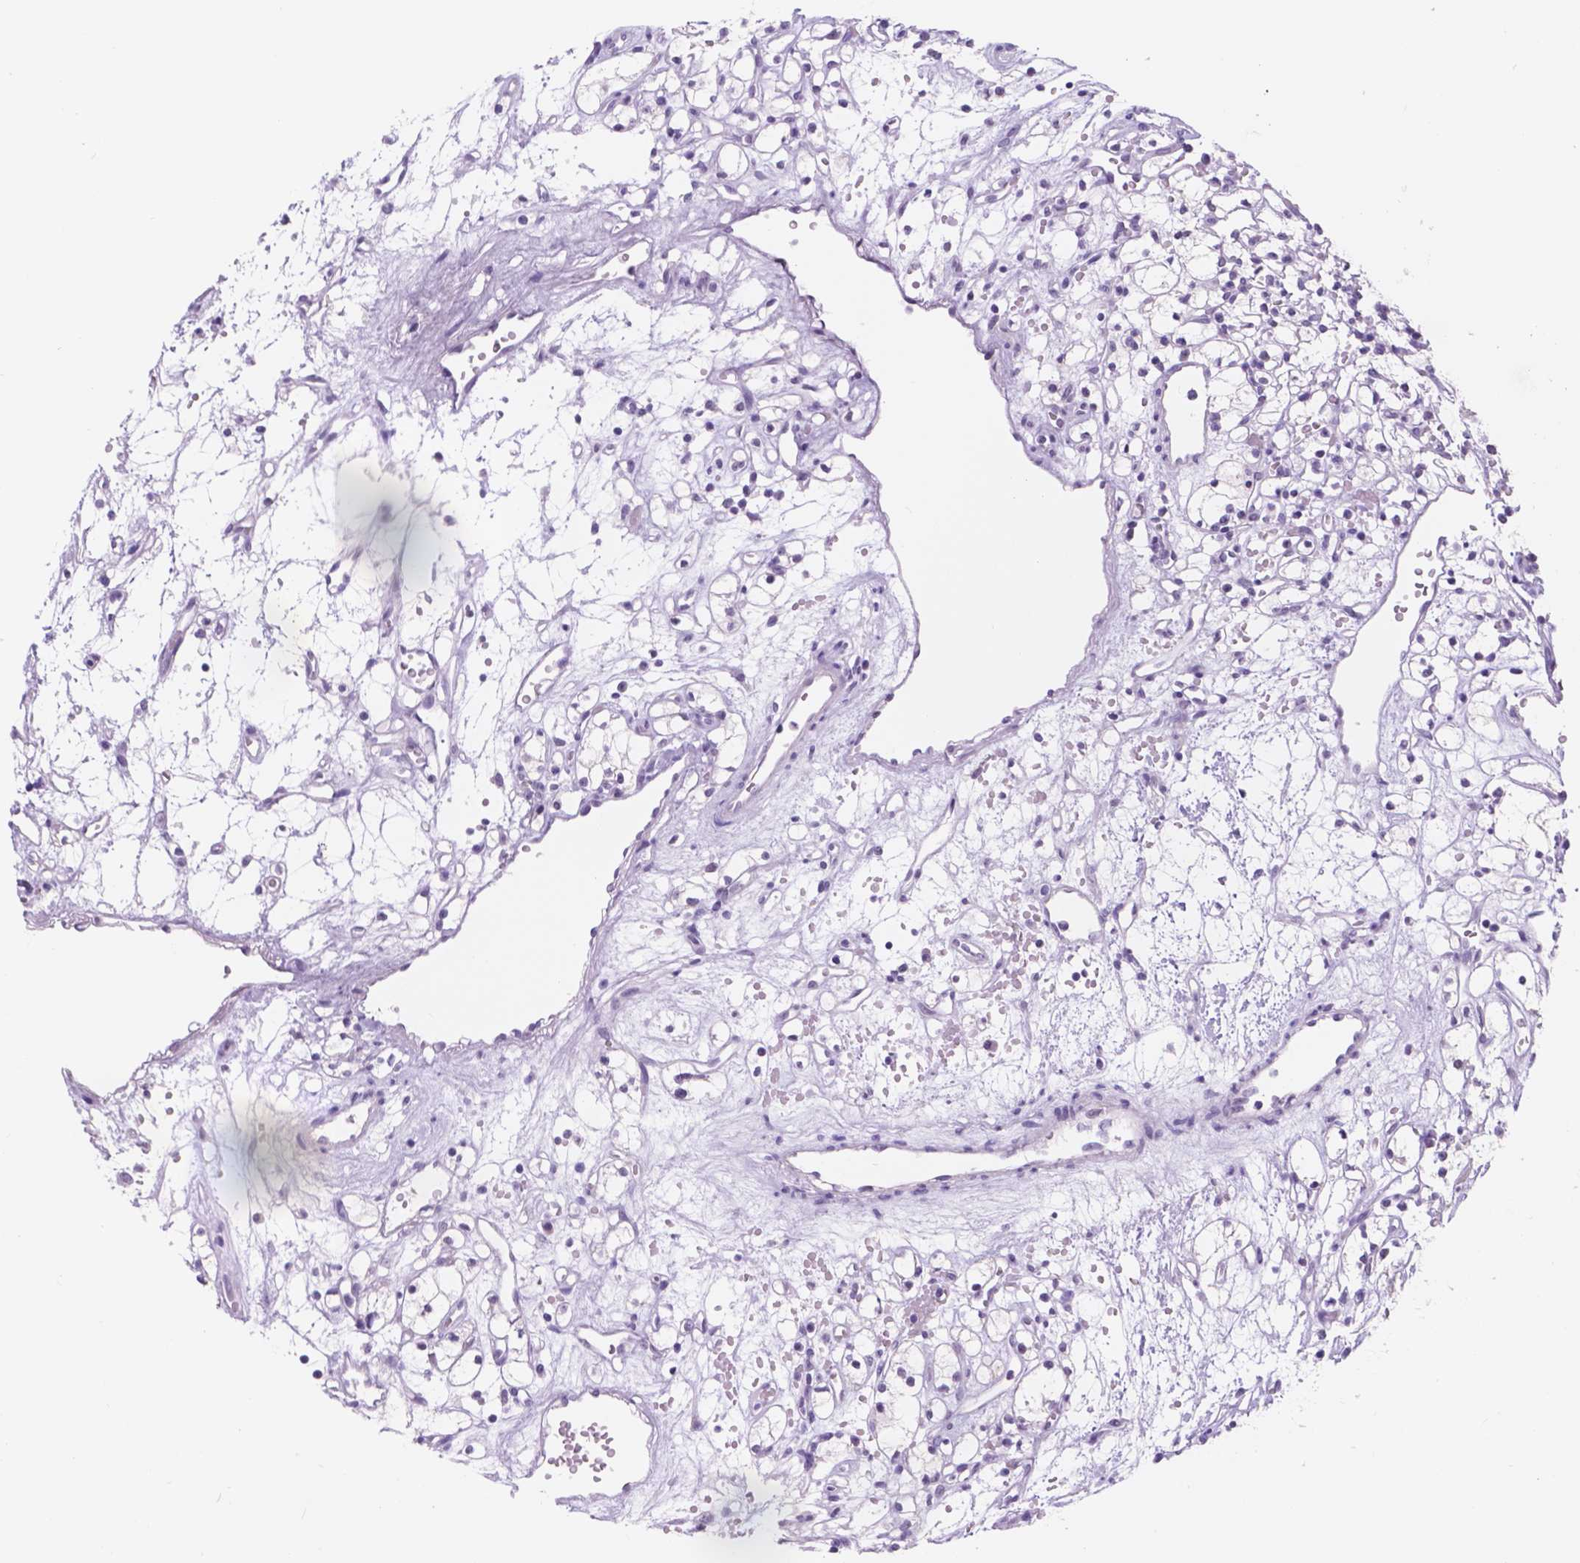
{"staining": {"intensity": "negative", "quantity": "none", "location": "none"}, "tissue": "renal cancer", "cell_type": "Tumor cells", "image_type": "cancer", "snomed": [{"axis": "morphology", "description": "Adenocarcinoma, NOS"}, {"axis": "topography", "description": "Kidney"}], "caption": "Tumor cells show no significant positivity in renal cancer.", "gene": "DCC", "patient": {"sex": "female", "age": 59}}